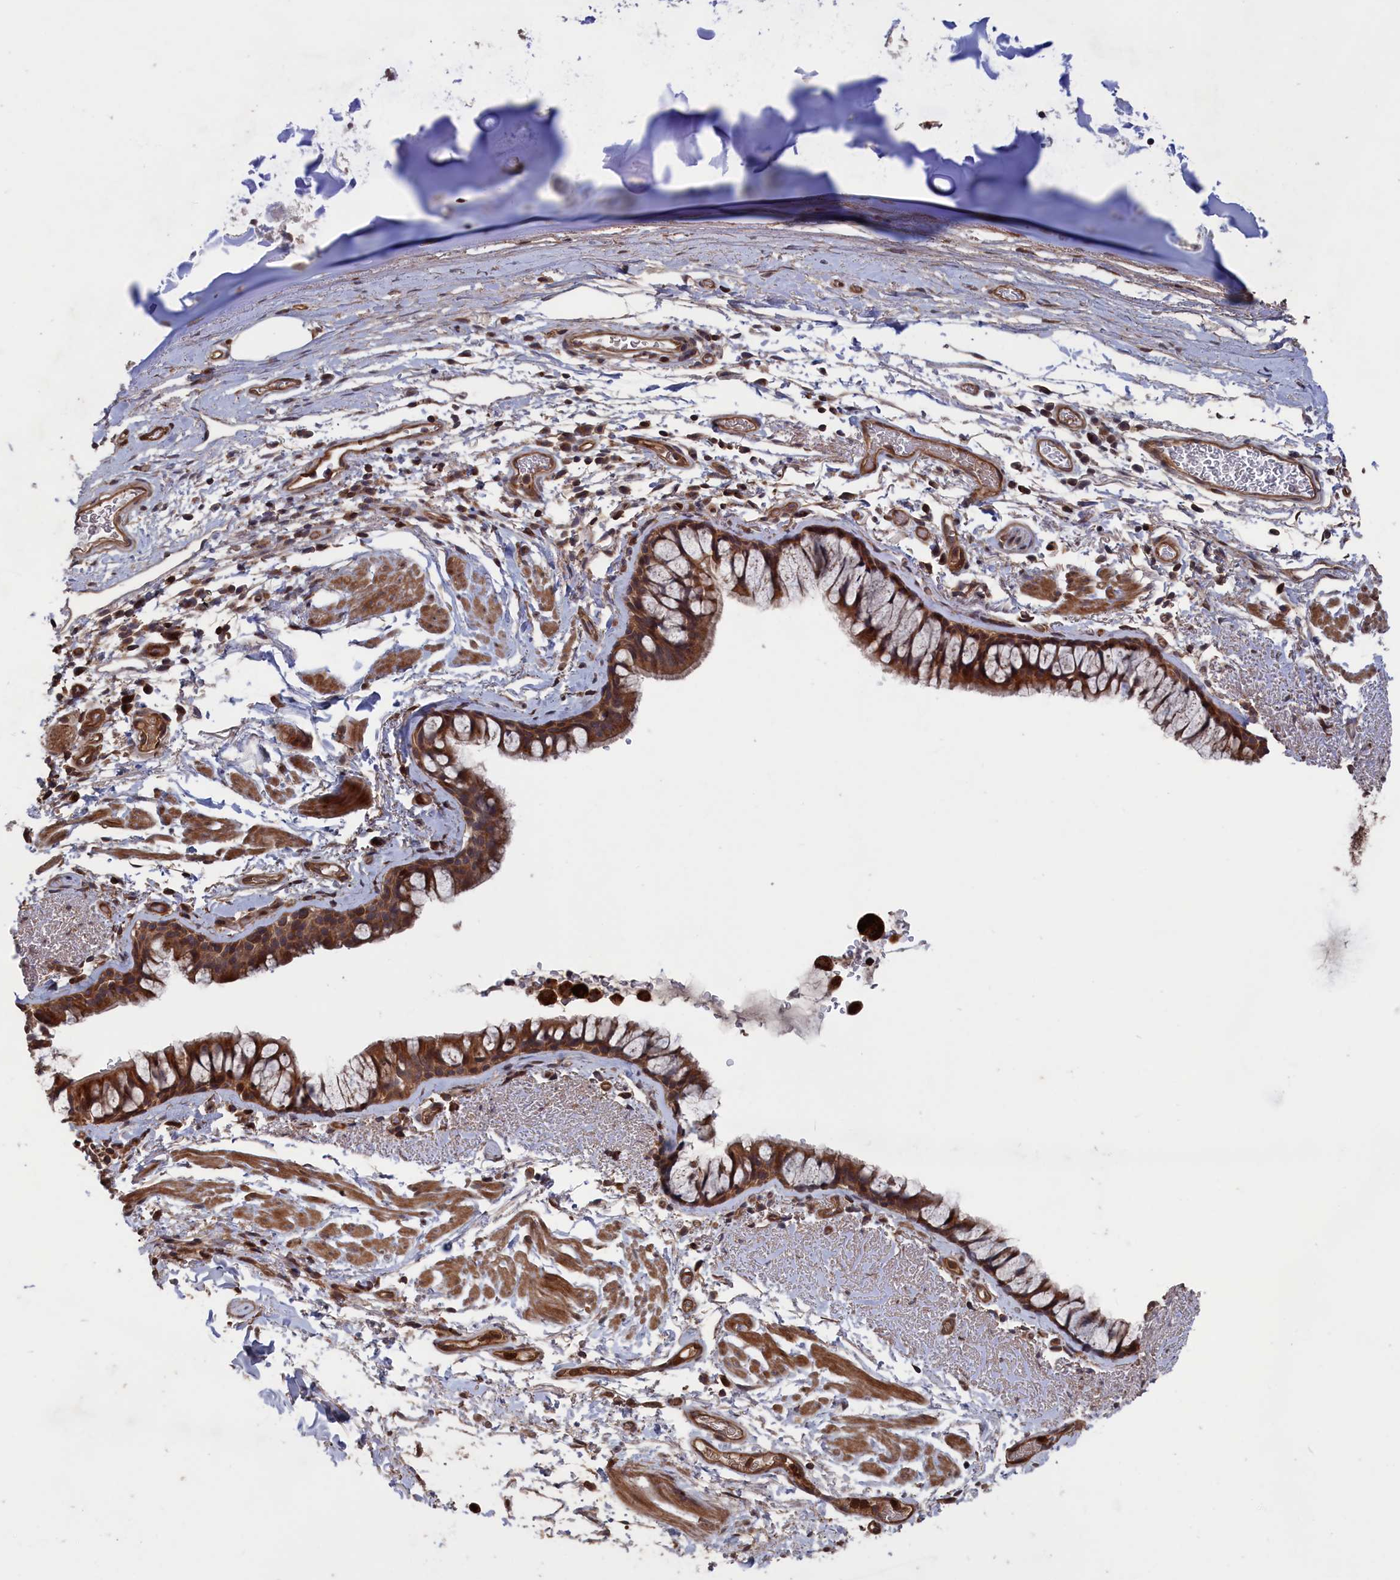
{"staining": {"intensity": "strong", "quantity": ">75%", "location": "cytoplasmic/membranous"}, "tissue": "bronchus", "cell_type": "Respiratory epithelial cells", "image_type": "normal", "snomed": [{"axis": "morphology", "description": "Normal tissue, NOS"}, {"axis": "topography", "description": "Bronchus"}], "caption": "Protein expression analysis of unremarkable bronchus displays strong cytoplasmic/membranous expression in about >75% of respiratory epithelial cells. The staining was performed using DAB to visualize the protein expression in brown, while the nuclei were stained in blue with hematoxylin (Magnification: 20x).", "gene": "PLA2G15", "patient": {"sex": "male", "age": 65}}